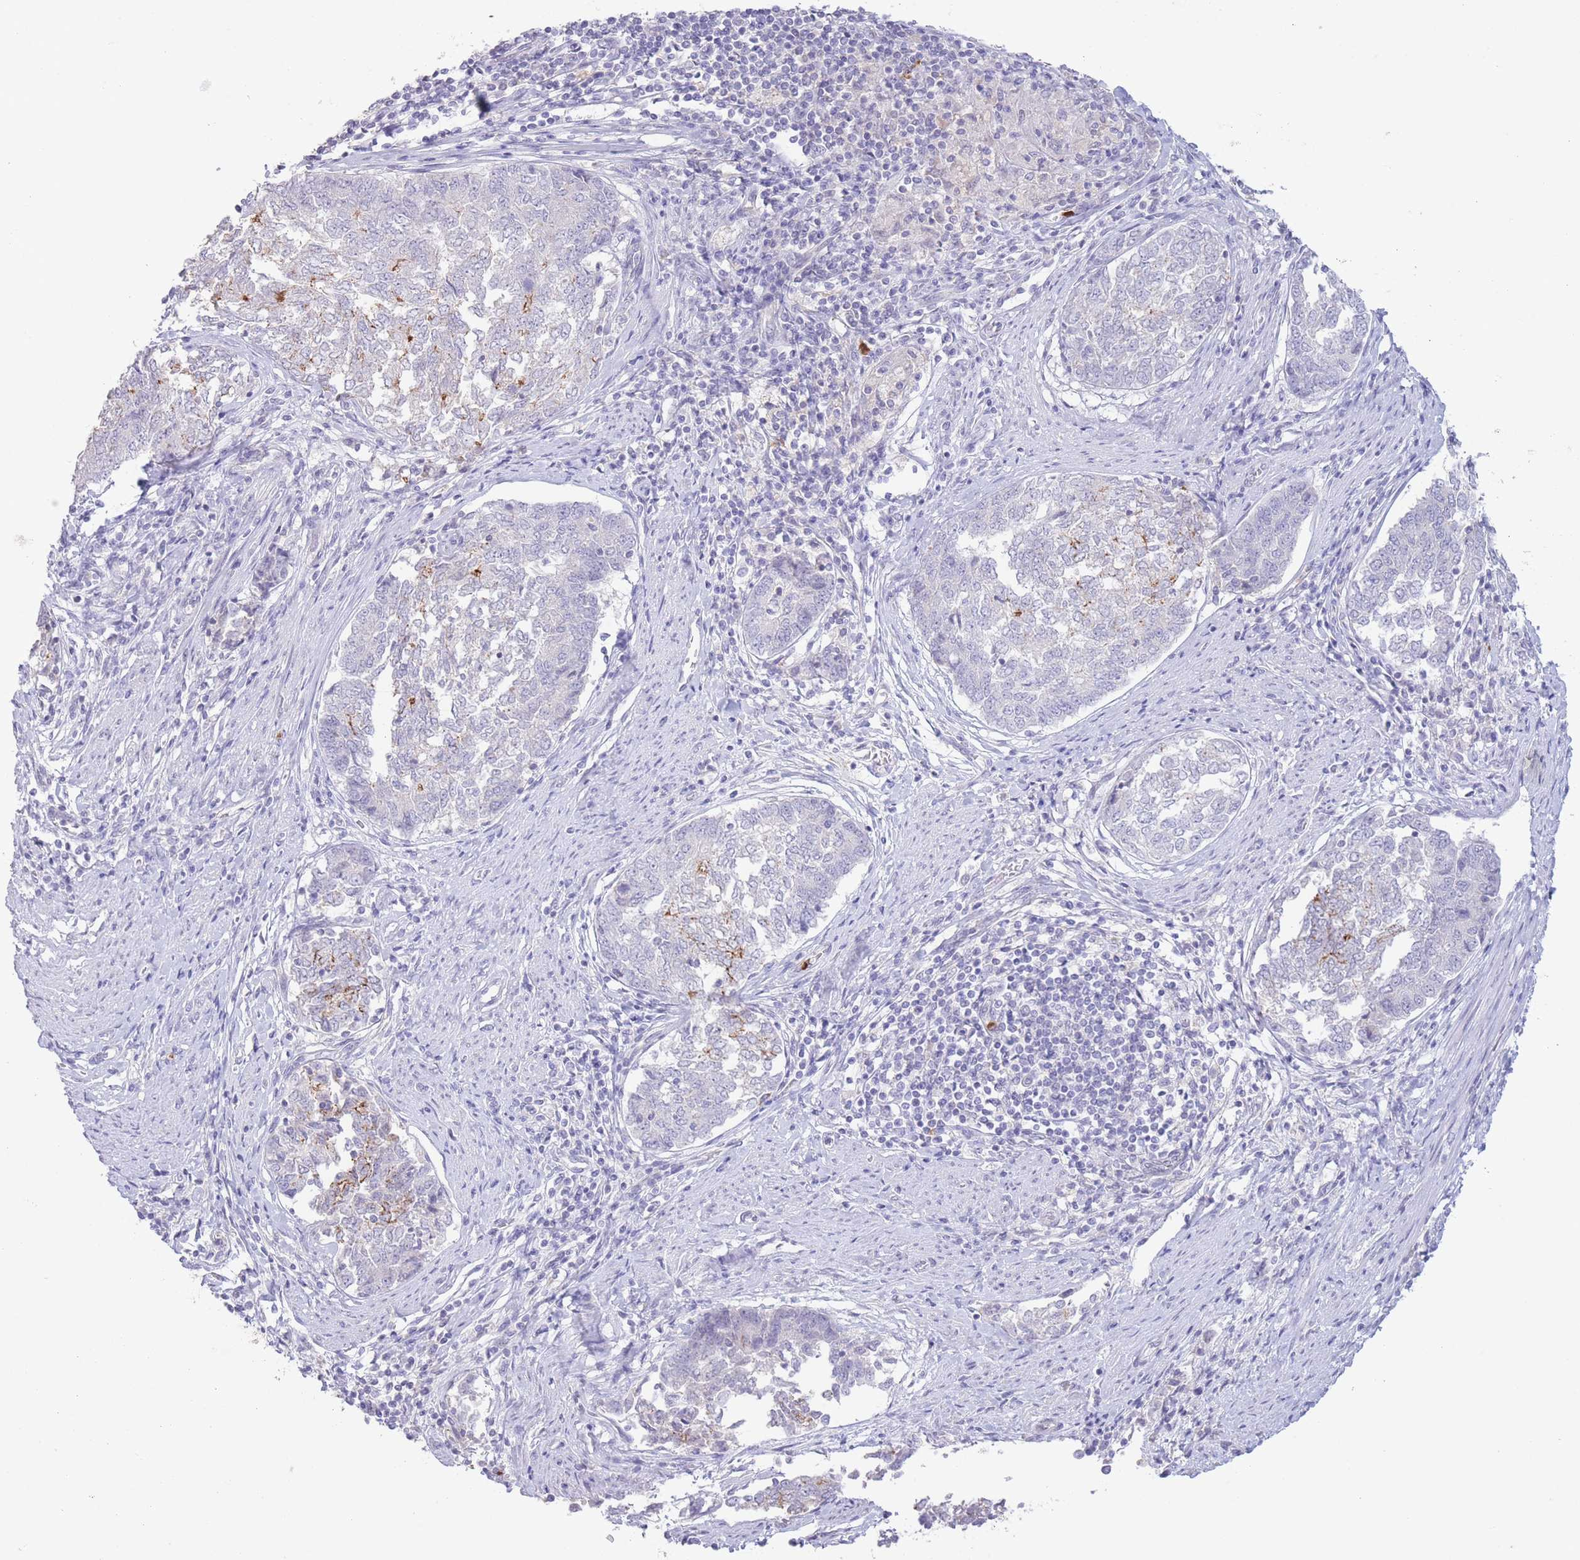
{"staining": {"intensity": "moderate", "quantity": "<25%", "location": "cytoplasmic/membranous"}, "tissue": "endometrial cancer", "cell_type": "Tumor cells", "image_type": "cancer", "snomed": [{"axis": "morphology", "description": "Adenocarcinoma, NOS"}, {"axis": "topography", "description": "Endometrium"}], "caption": "Immunohistochemistry (IHC) photomicrograph of adenocarcinoma (endometrial) stained for a protein (brown), which exhibits low levels of moderate cytoplasmic/membranous expression in approximately <25% of tumor cells.", "gene": "LCLAT1", "patient": {"sex": "female", "age": 80}}